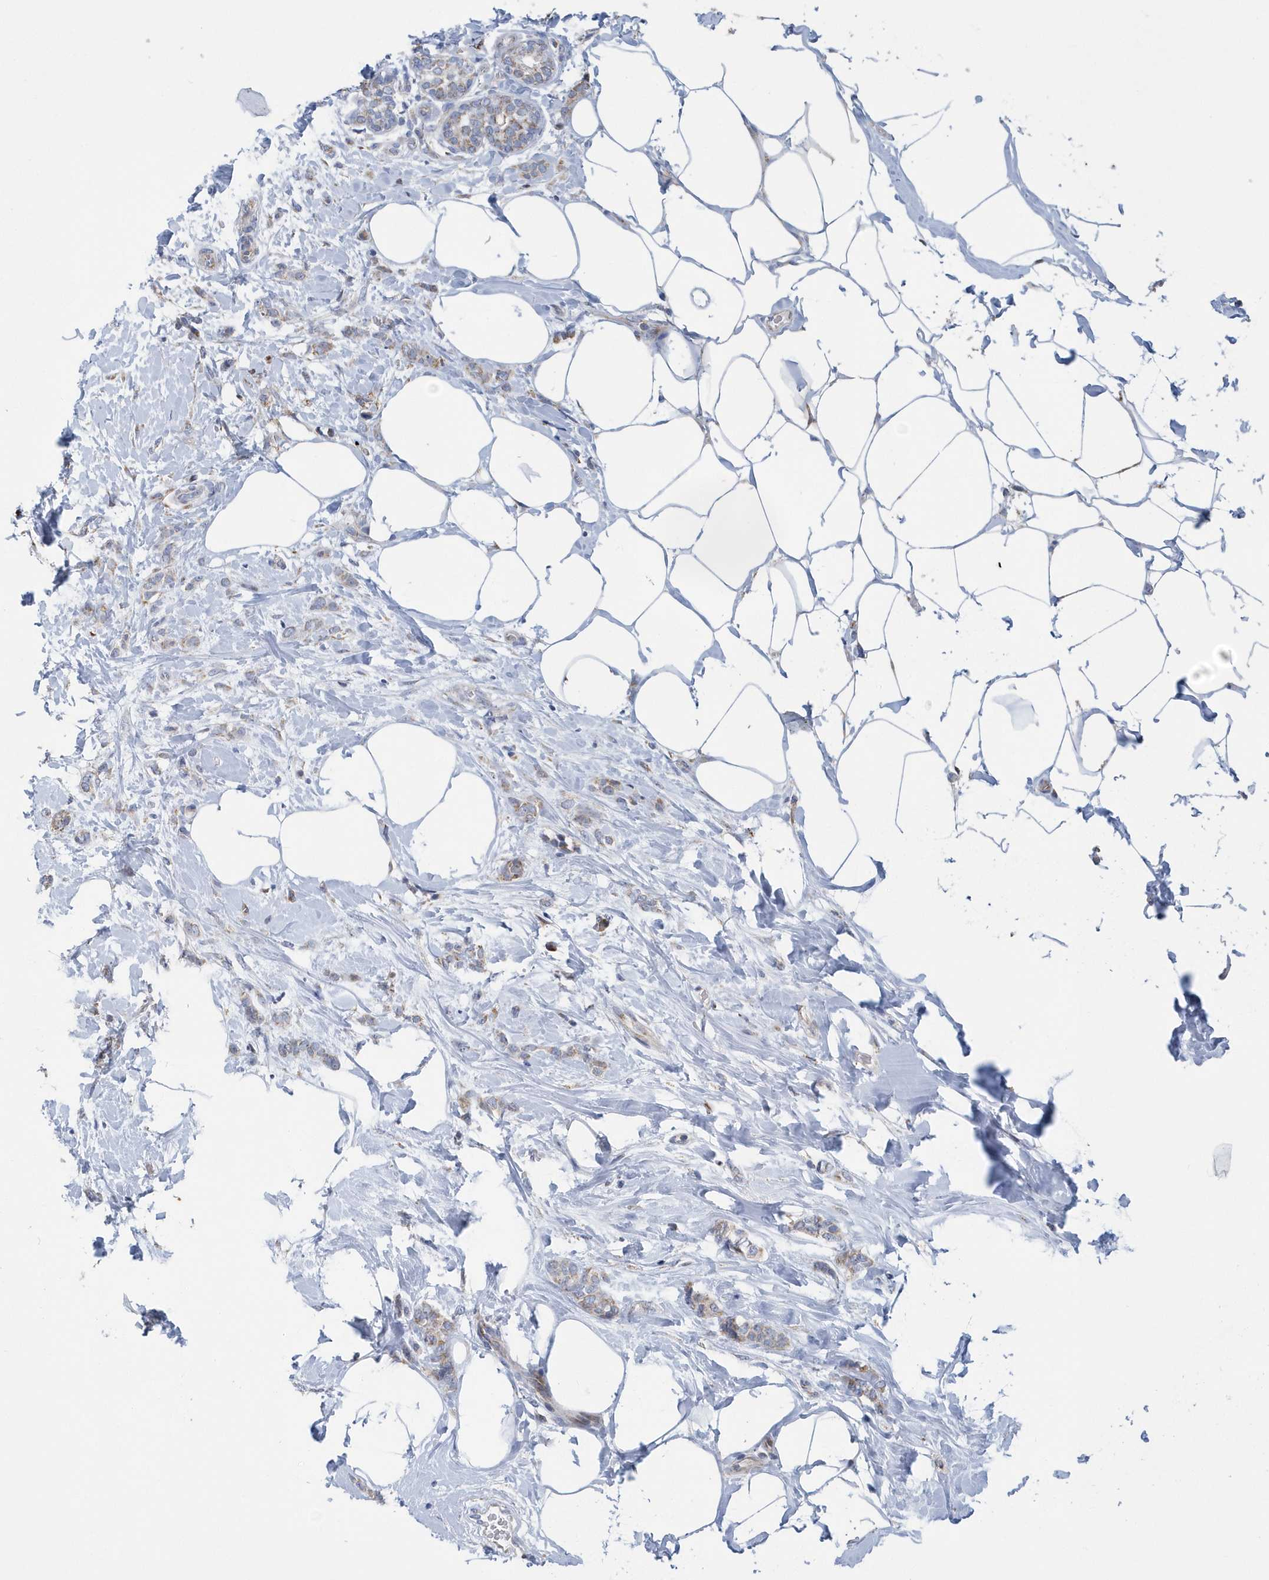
{"staining": {"intensity": "weak", "quantity": "<25%", "location": "cytoplasmic/membranous"}, "tissue": "breast cancer", "cell_type": "Tumor cells", "image_type": "cancer", "snomed": [{"axis": "morphology", "description": "Lobular carcinoma, in situ"}, {"axis": "morphology", "description": "Lobular carcinoma"}, {"axis": "topography", "description": "Breast"}], "caption": "DAB immunohistochemical staining of breast cancer (lobular carcinoma in situ) shows no significant staining in tumor cells. The staining was performed using DAB to visualize the protein expression in brown, while the nuclei were stained in blue with hematoxylin (Magnification: 20x).", "gene": "VWA5B2", "patient": {"sex": "female", "age": 41}}